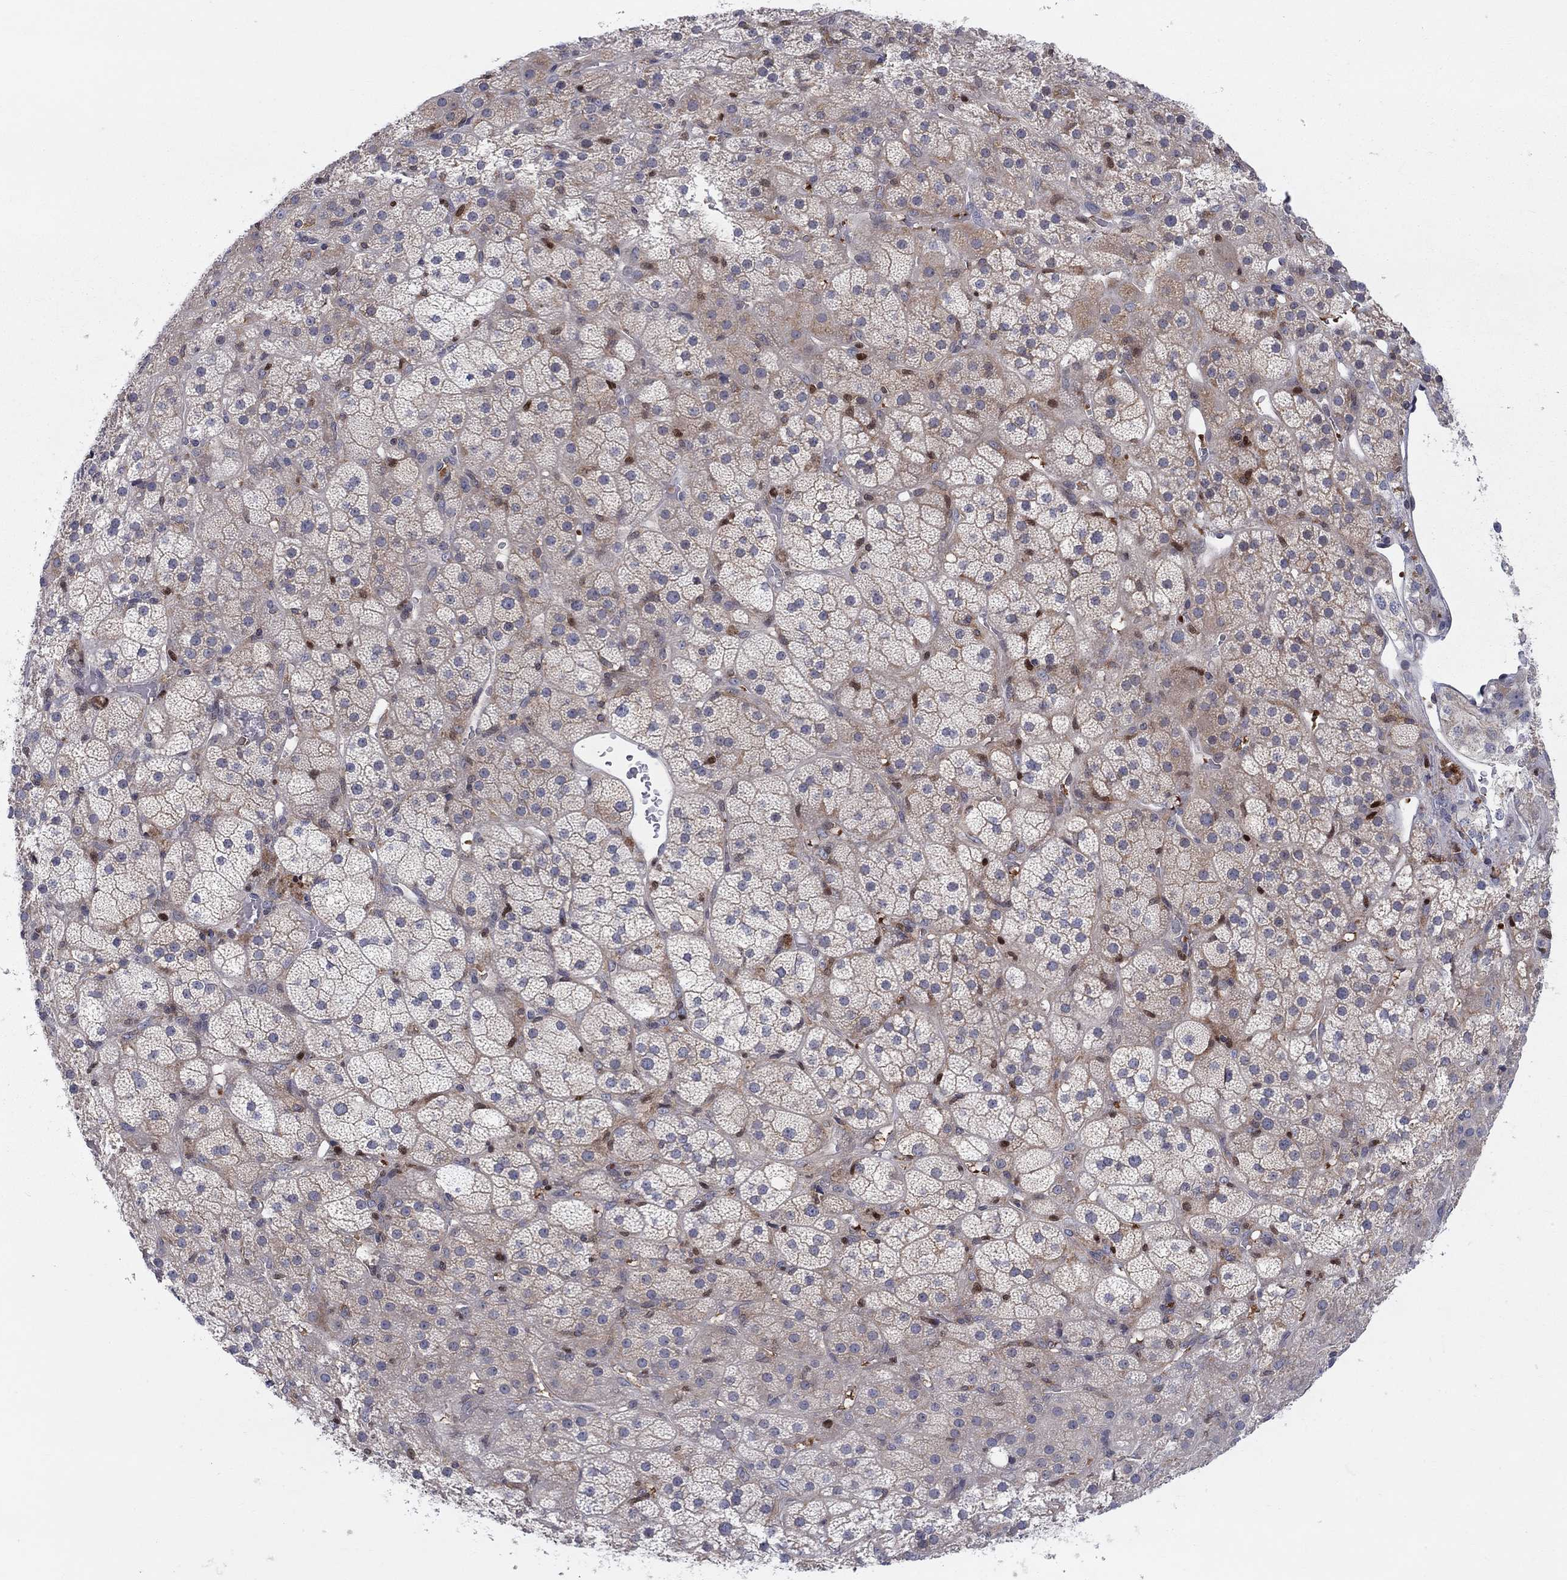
{"staining": {"intensity": "moderate", "quantity": "25%-75%", "location": "cytoplasmic/membranous"}, "tissue": "adrenal gland", "cell_type": "Glandular cells", "image_type": "normal", "snomed": [{"axis": "morphology", "description": "Normal tissue, NOS"}, {"axis": "topography", "description": "Adrenal gland"}], "caption": "This image reveals immunohistochemistry (IHC) staining of unremarkable human adrenal gland, with medium moderate cytoplasmic/membranous staining in about 25%-75% of glandular cells.", "gene": "ZNHIT3", "patient": {"sex": "male", "age": 57}}